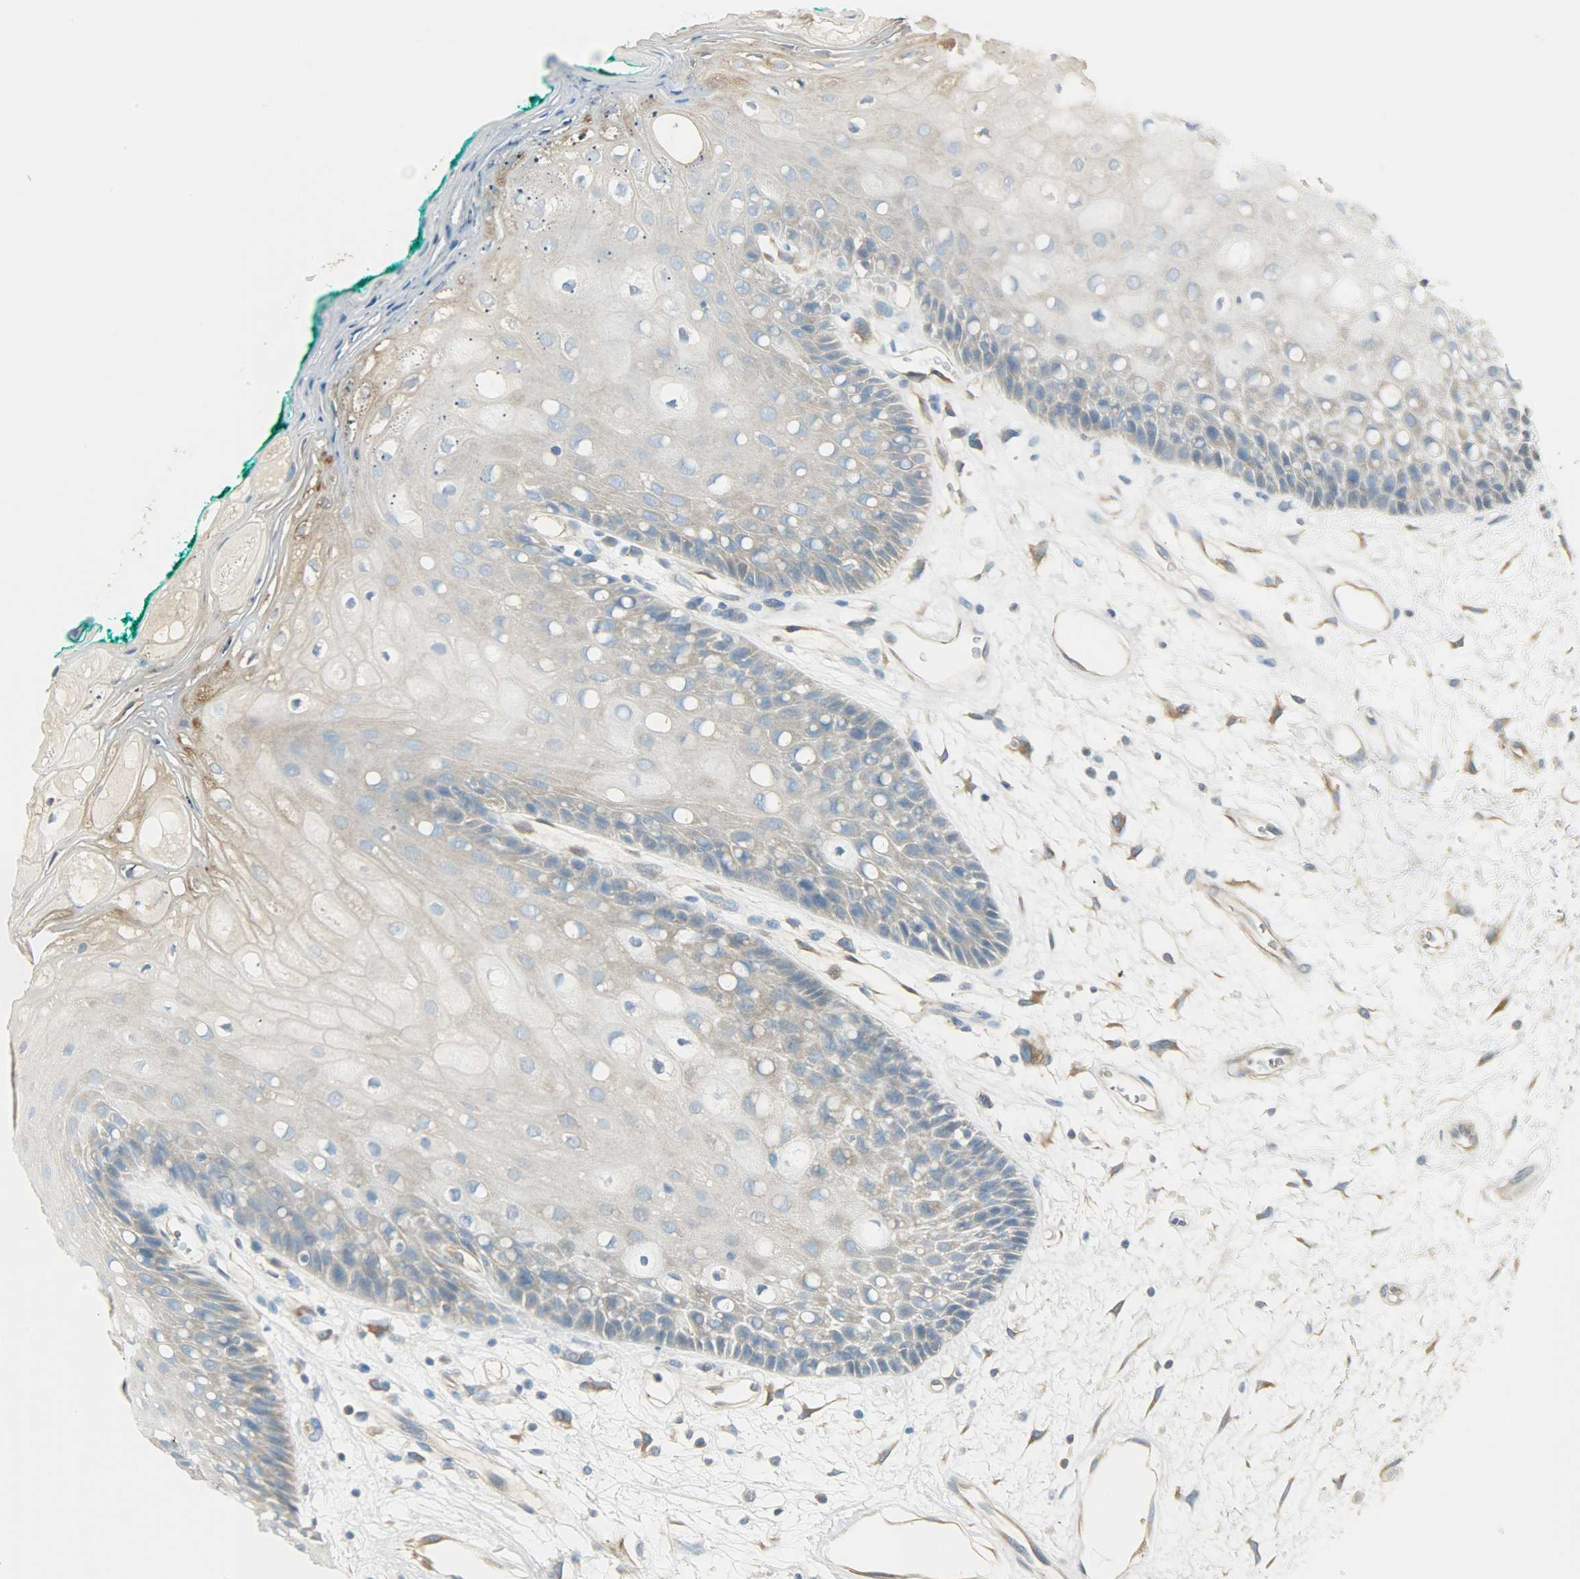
{"staining": {"intensity": "weak", "quantity": "25%-75%", "location": "cytoplasmic/membranous"}, "tissue": "oral mucosa", "cell_type": "Squamous epithelial cells", "image_type": "normal", "snomed": [{"axis": "morphology", "description": "Normal tissue, NOS"}, {"axis": "morphology", "description": "Squamous cell carcinoma, NOS"}, {"axis": "topography", "description": "Skeletal muscle"}, {"axis": "topography", "description": "Oral tissue"}, {"axis": "topography", "description": "Head-Neck"}], "caption": "Immunohistochemical staining of benign oral mucosa shows low levels of weak cytoplasmic/membranous positivity in about 25%-75% of squamous epithelial cells.", "gene": "TSC22D2", "patient": {"sex": "female", "age": 84}}